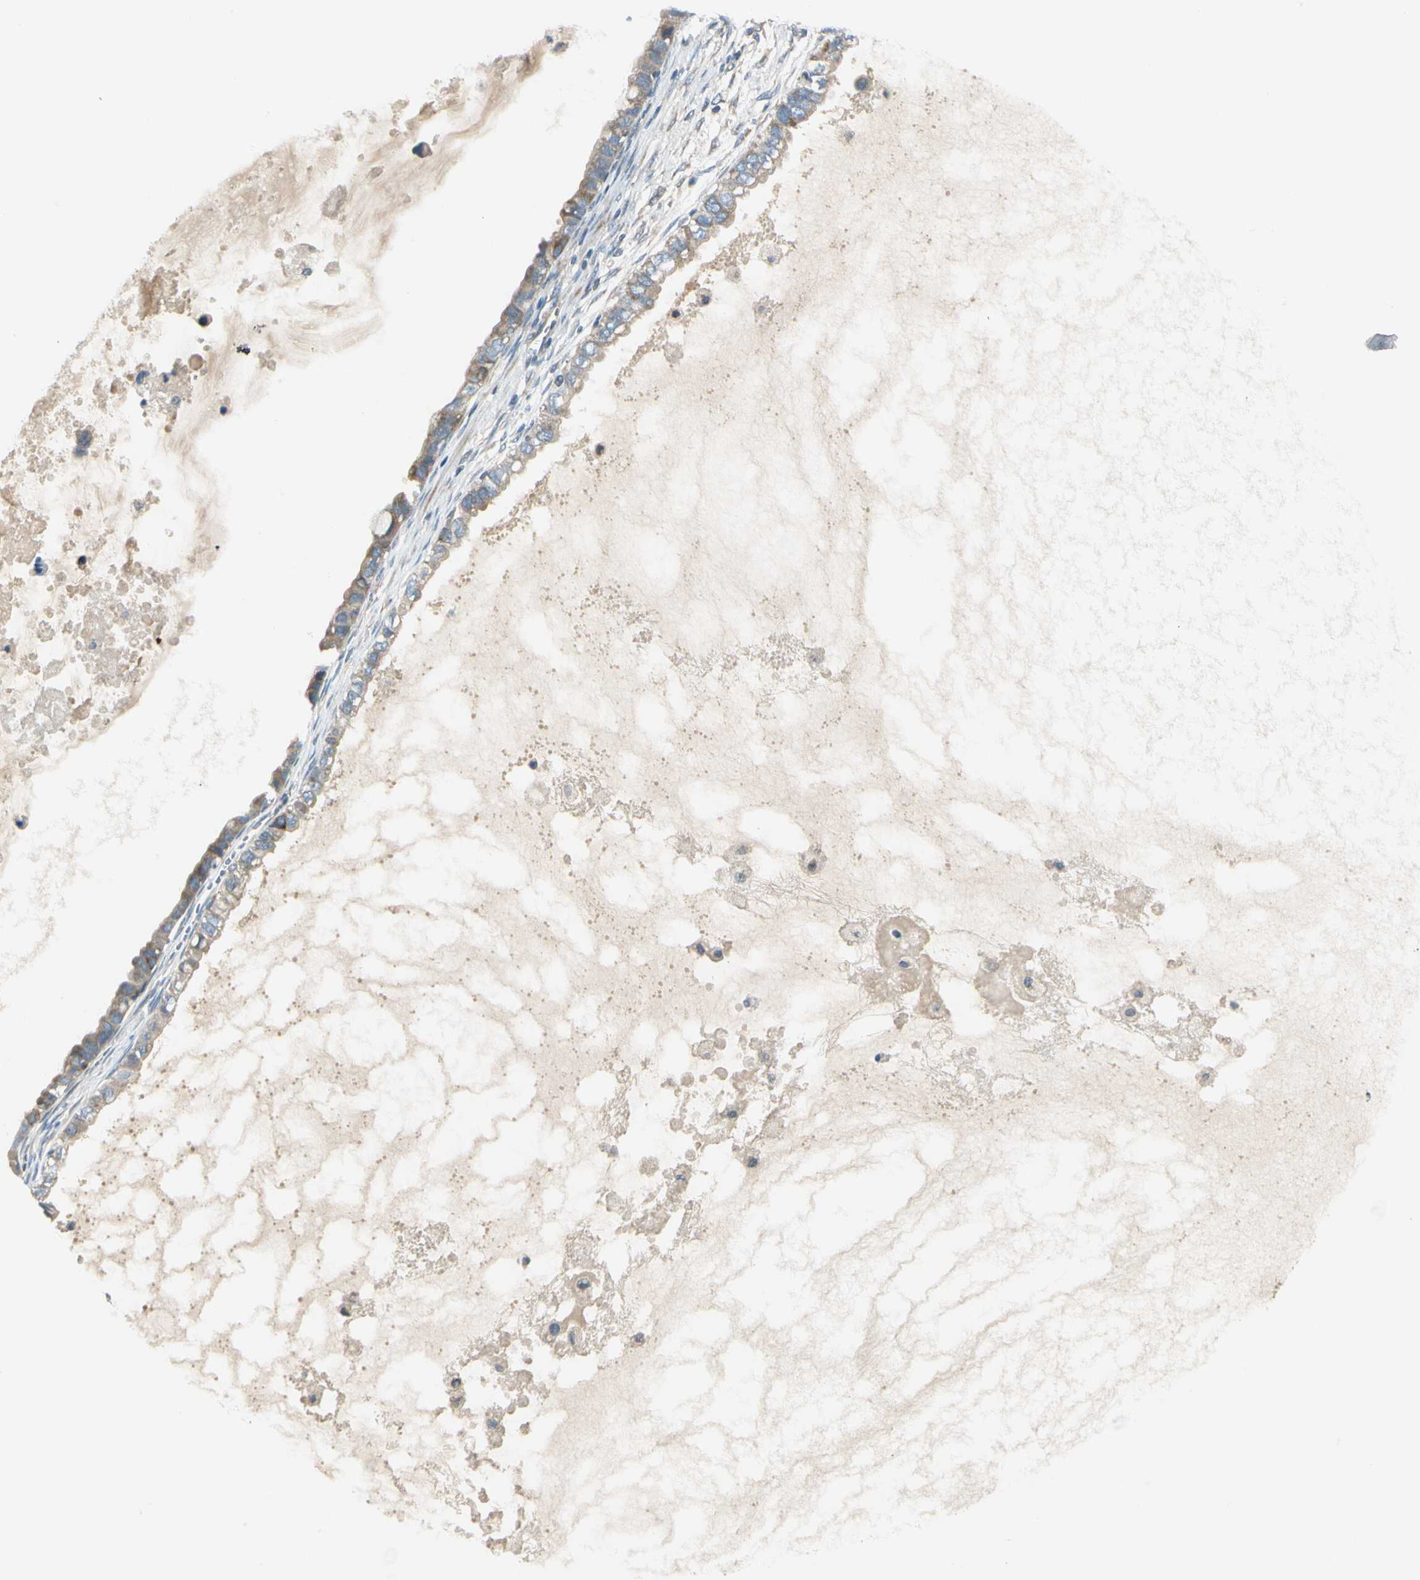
{"staining": {"intensity": "weak", "quantity": ">75%", "location": "cytoplasmic/membranous"}, "tissue": "ovarian cancer", "cell_type": "Tumor cells", "image_type": "cancer", "snomed": [{"axis": "morphology", "description": "Cystadenocarcinoma, mucinous, NOS"}, {"axis": "topography", "description": "Ovary"}], "caption": "A brown stain shows weak cytoplasmic/membranous positivity of a protein in ovarian cancer (mucinous cystadenocarcinoma) tumor cells.", "gene": "BNIP1", "patient": {"sex": "female", "age": 80}}